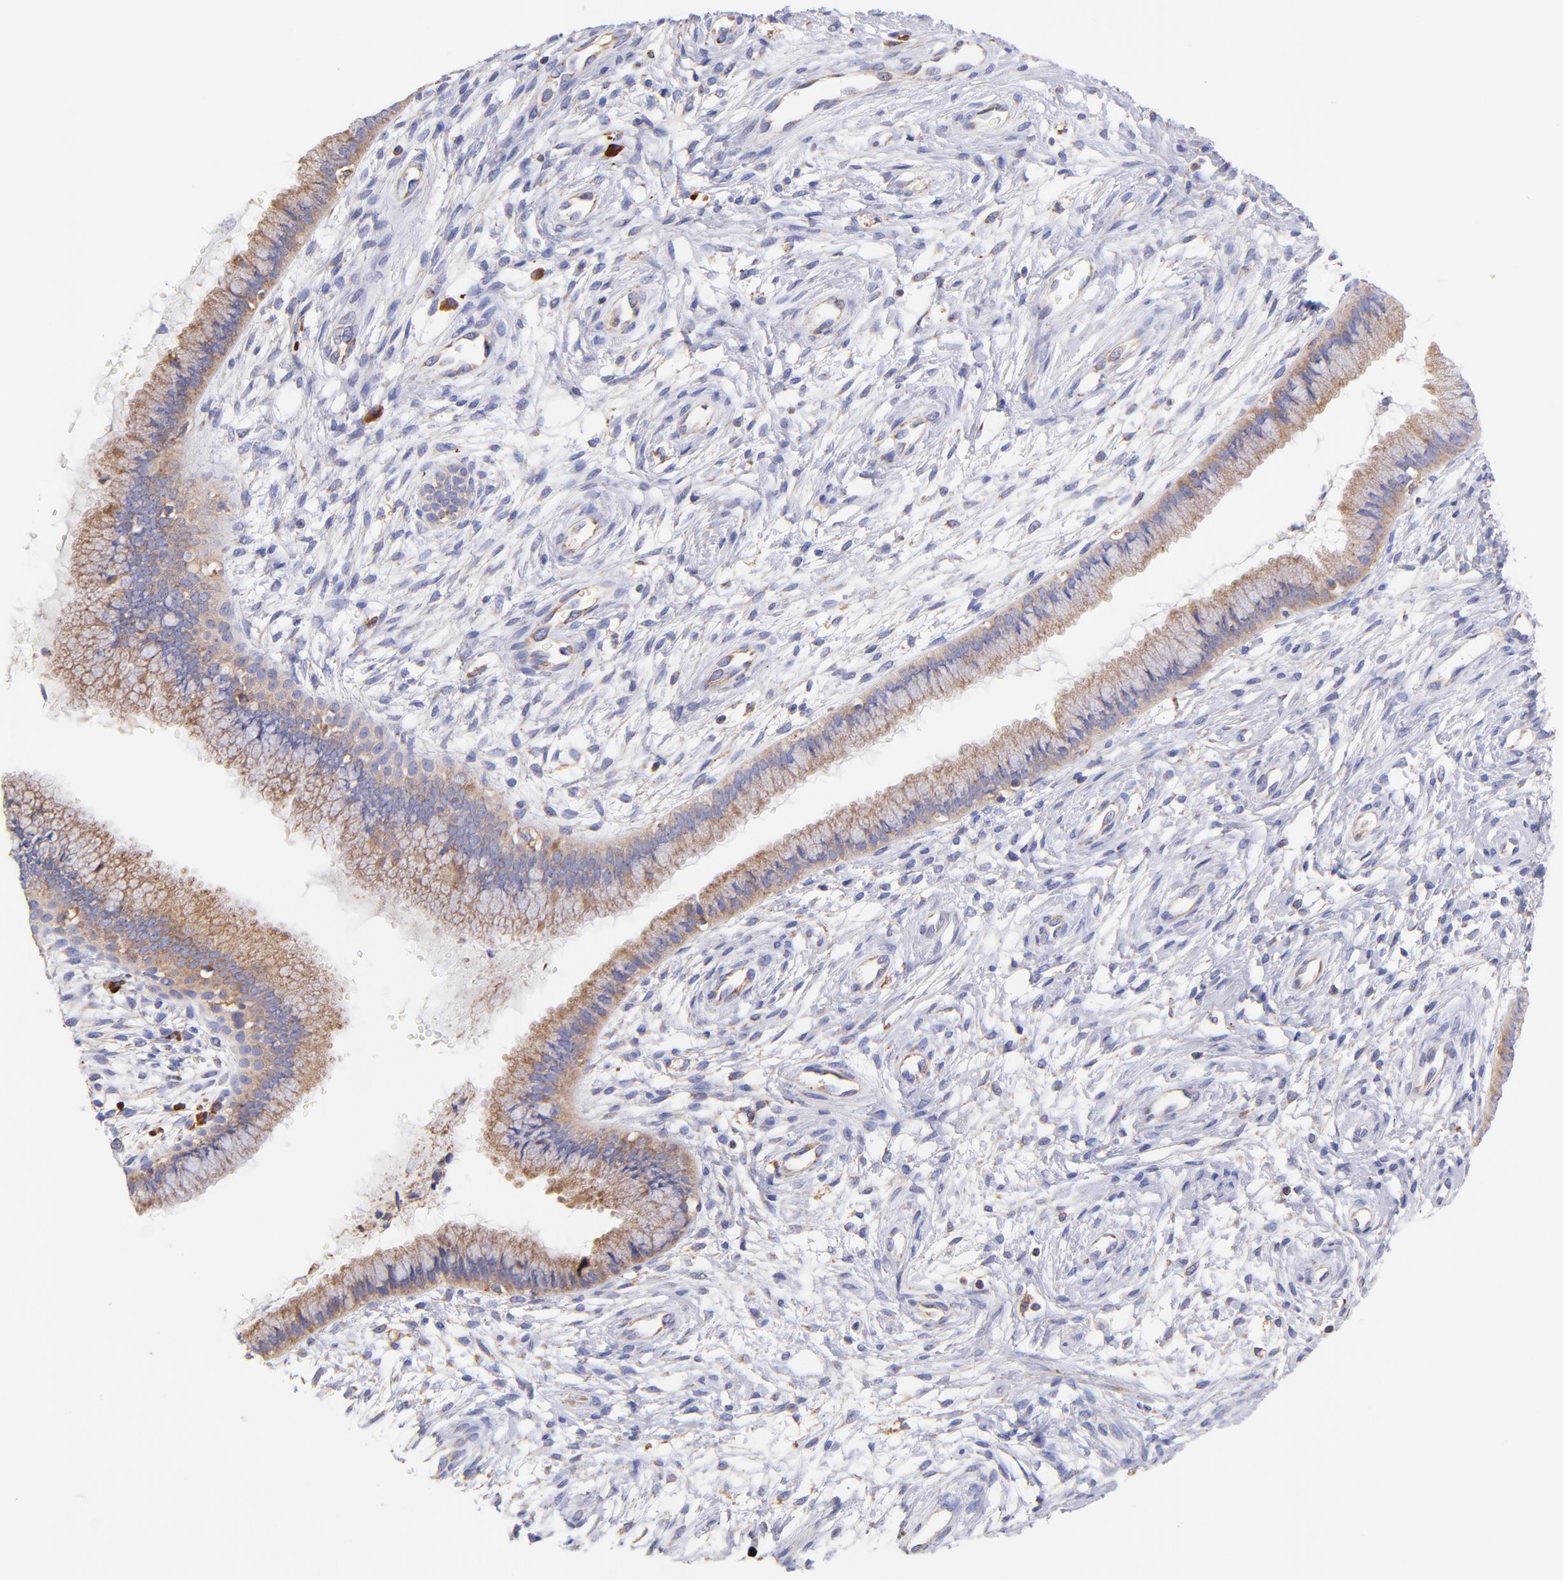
{"staining": {"intensity": "weak", "quantity": ">75%", "location": "cytoplasmic/membranous"}, "tissue": "cervix", "cell_type": "Glandular cells", "image_type": "normal", "snomed": [{"axis": "morphology", "description": "Normal tissue, NOS"}, {"axis": "topography", "description": "Cervix"}], "caption": "This image exhibits immunohistochemistry (IHC) staining of unremarkable human cervix, with low weak cytoplasmic/membranous expression in about >75% of glandular cells.", "gene": "PREX1", "patient": {"sex": "female", "age": 39}}